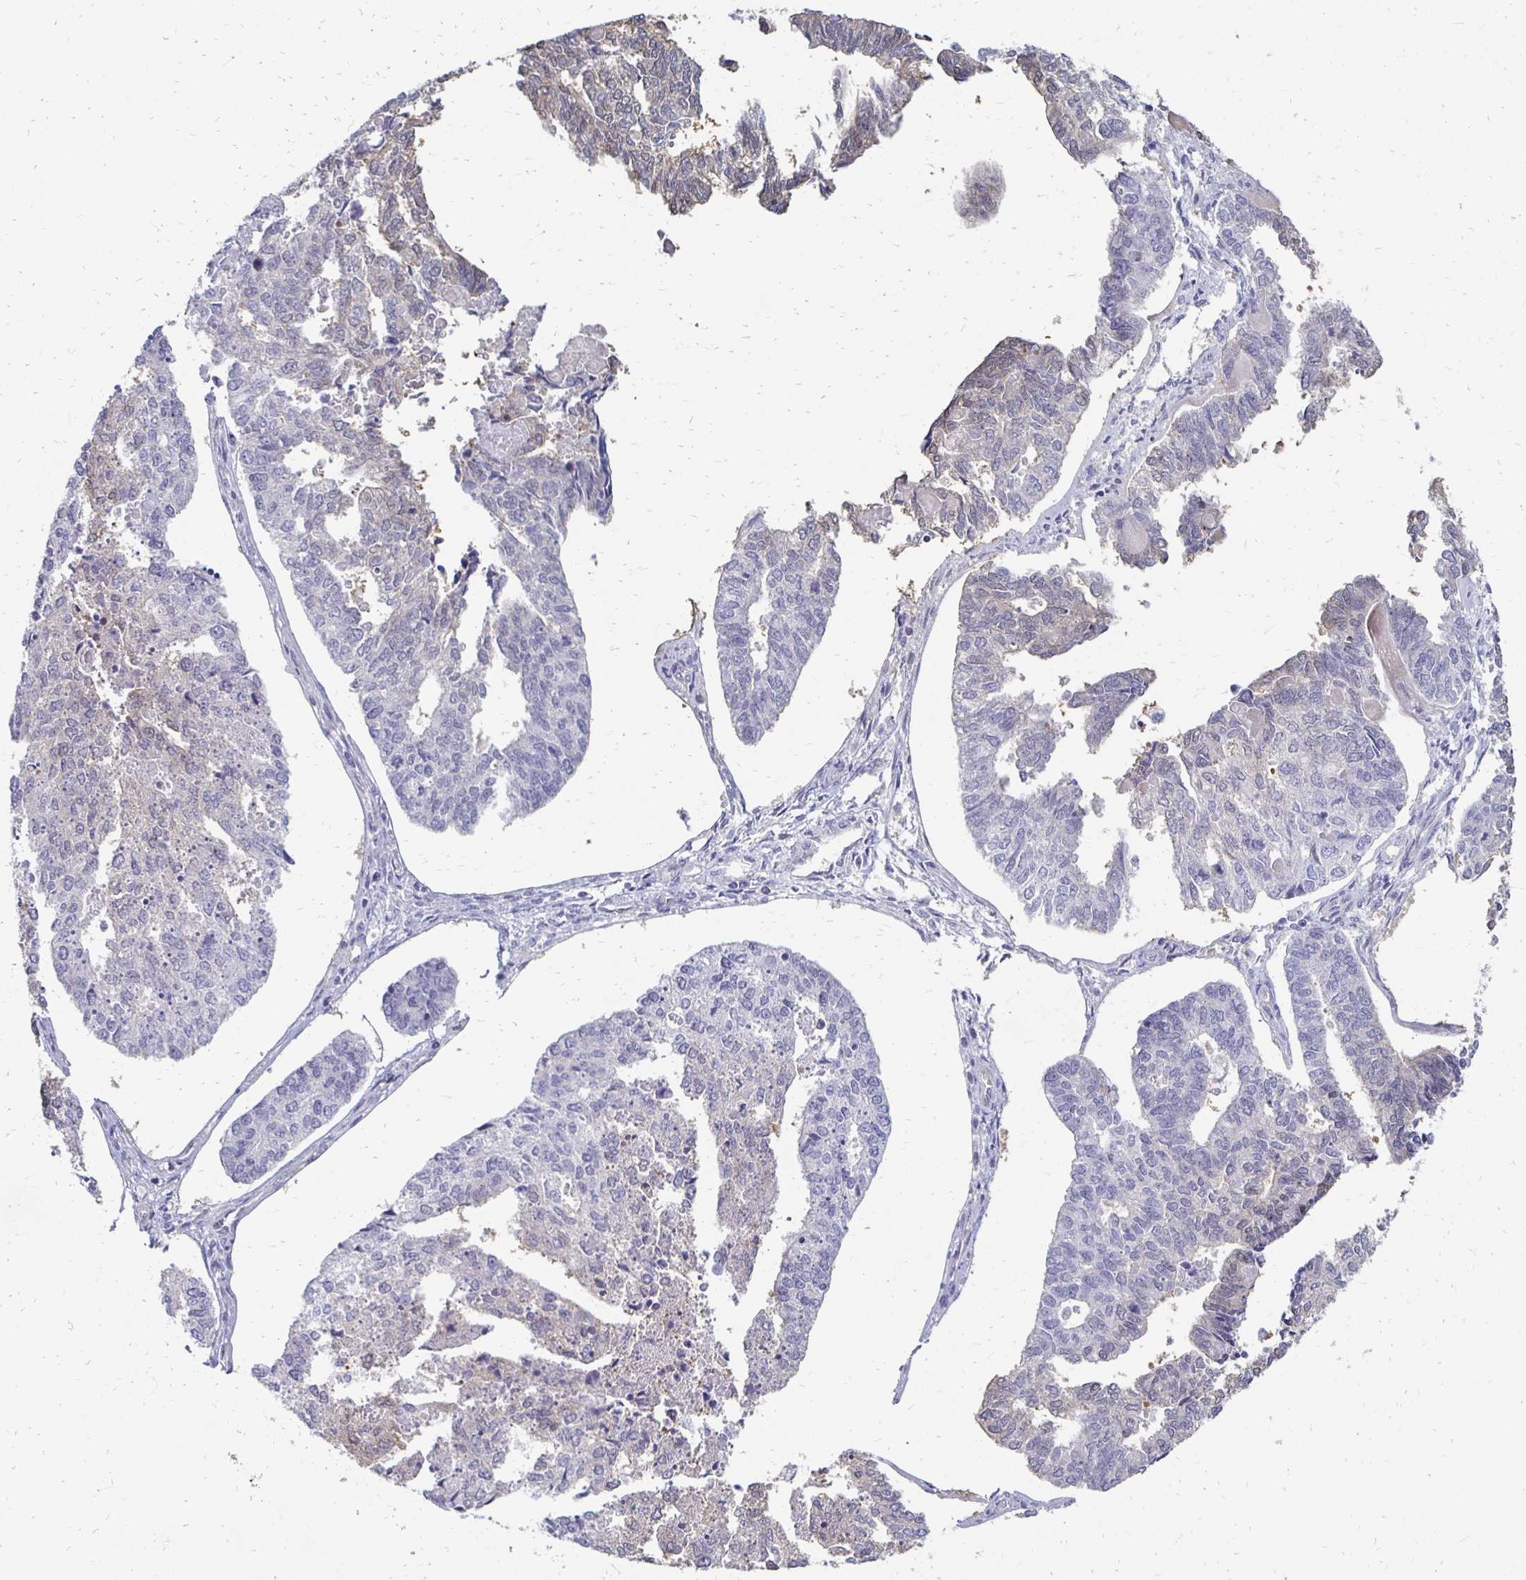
{"staining": {"intensity": "negative", "quantity": "none", "location": "none"}, "tissue": "endometrial cancer", "cell_type": "Tumor cells", "image_type": "cancer", "snomed": [{"axis": "morphology", "description": "Adenocarcinoma, NOS"}, {"axis": "topography", "description": "Endometrium"}], "caption": "Human endometrial adenocarcinoma stained for a protein using IHC displays no staining in tumor cells.", "gene": "SYCP3", "patient": {"sex": "female", "age": 73}}